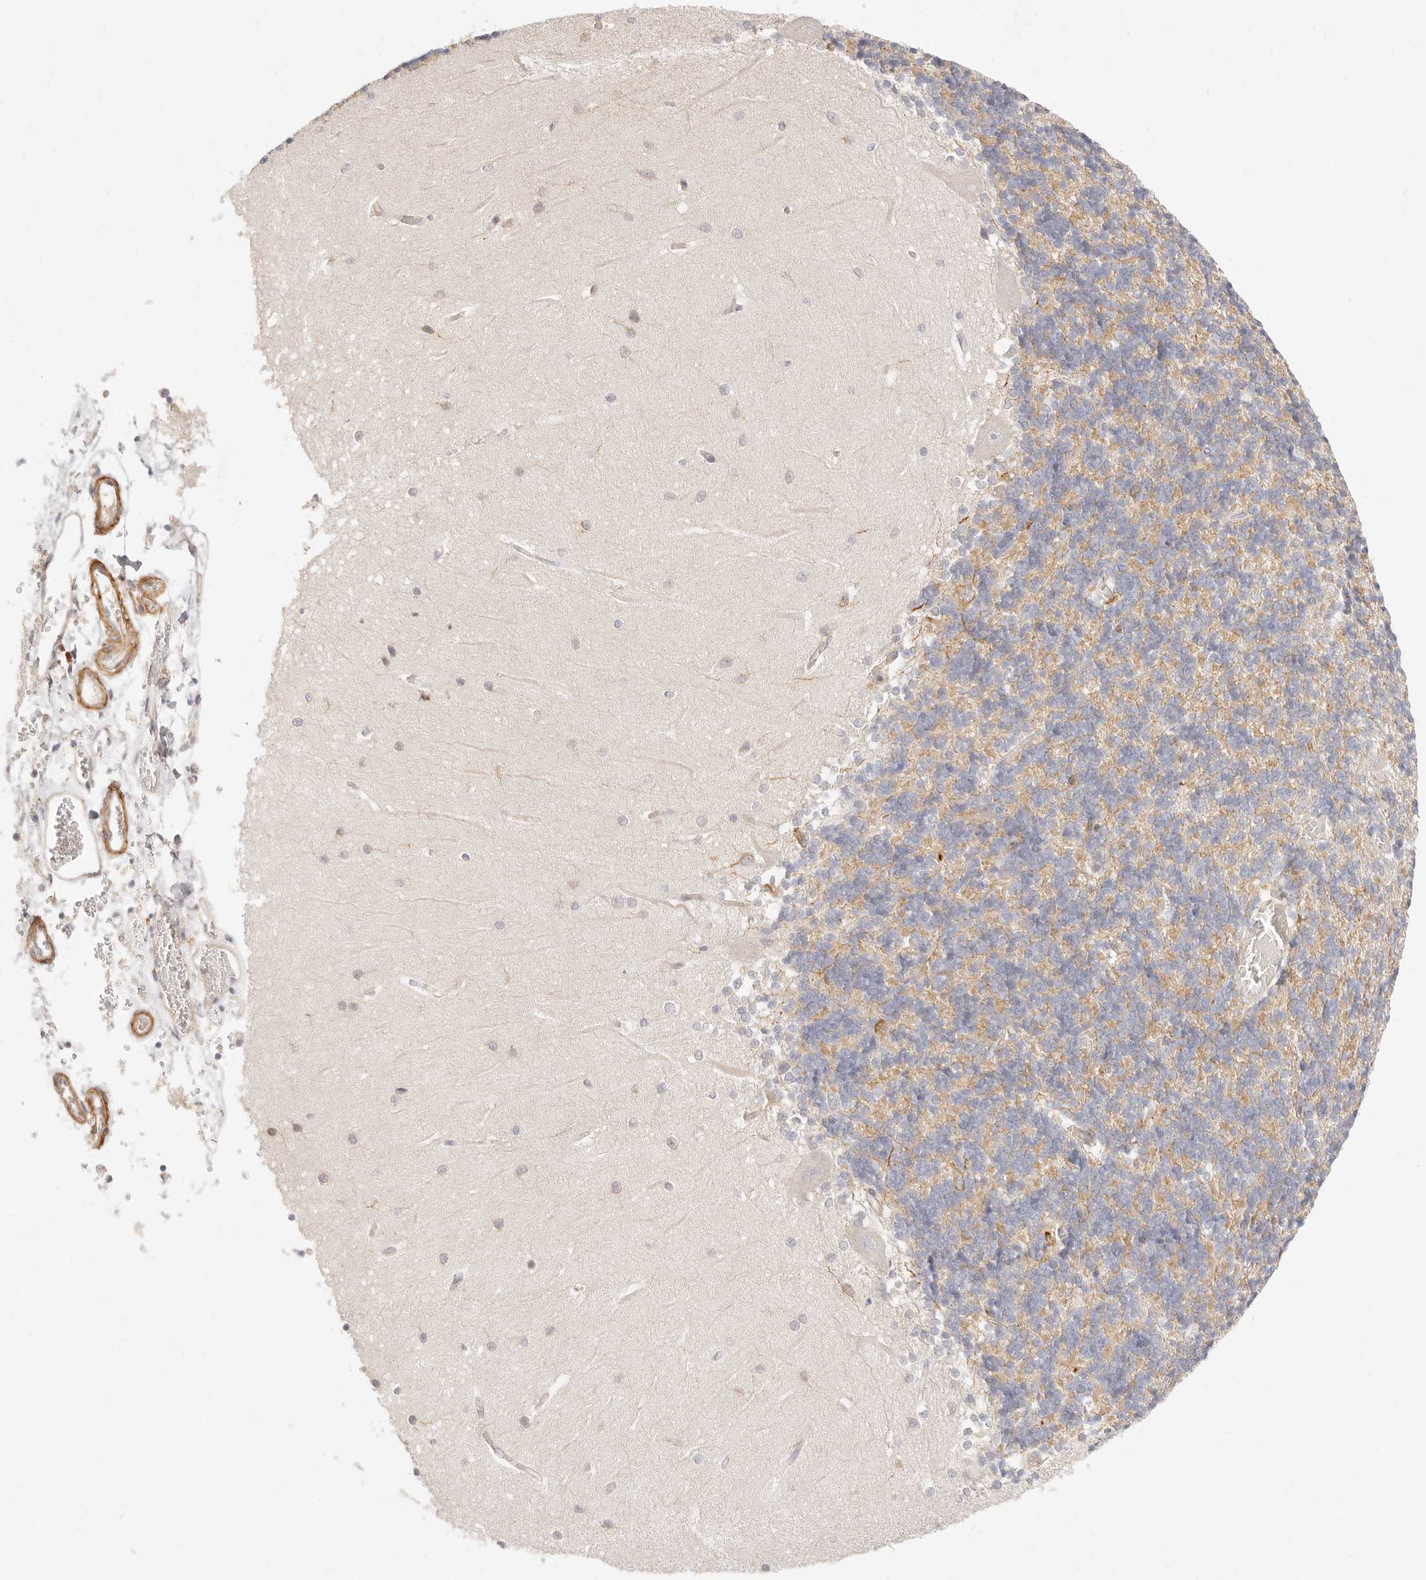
{"staining": {"intensity": "weak", "quantity": "25%-75%", "location": "cytoplasmic/membranous"}, "tissue": "cerebellum", "cell_type": "Cells in granular layer", "image_type": "normal", "snomed": [{"axis": "morphology", "description": "Normal tissue, NOS"}, {"axis": "topography", "description": "Cerebellum"}], "caption": "Protein expression analysis of normal human cerebellum reveals weak cytoplasmic/membranous positivity in approximately 25%-75% of cells in granular layer. The protein is stained brown, and the nuclei are stained in blue (DAB IHC with brightfield microscopy, high magnification).", "gene": "UBXN10", "patient": {"sex": "male", "age": 37}}